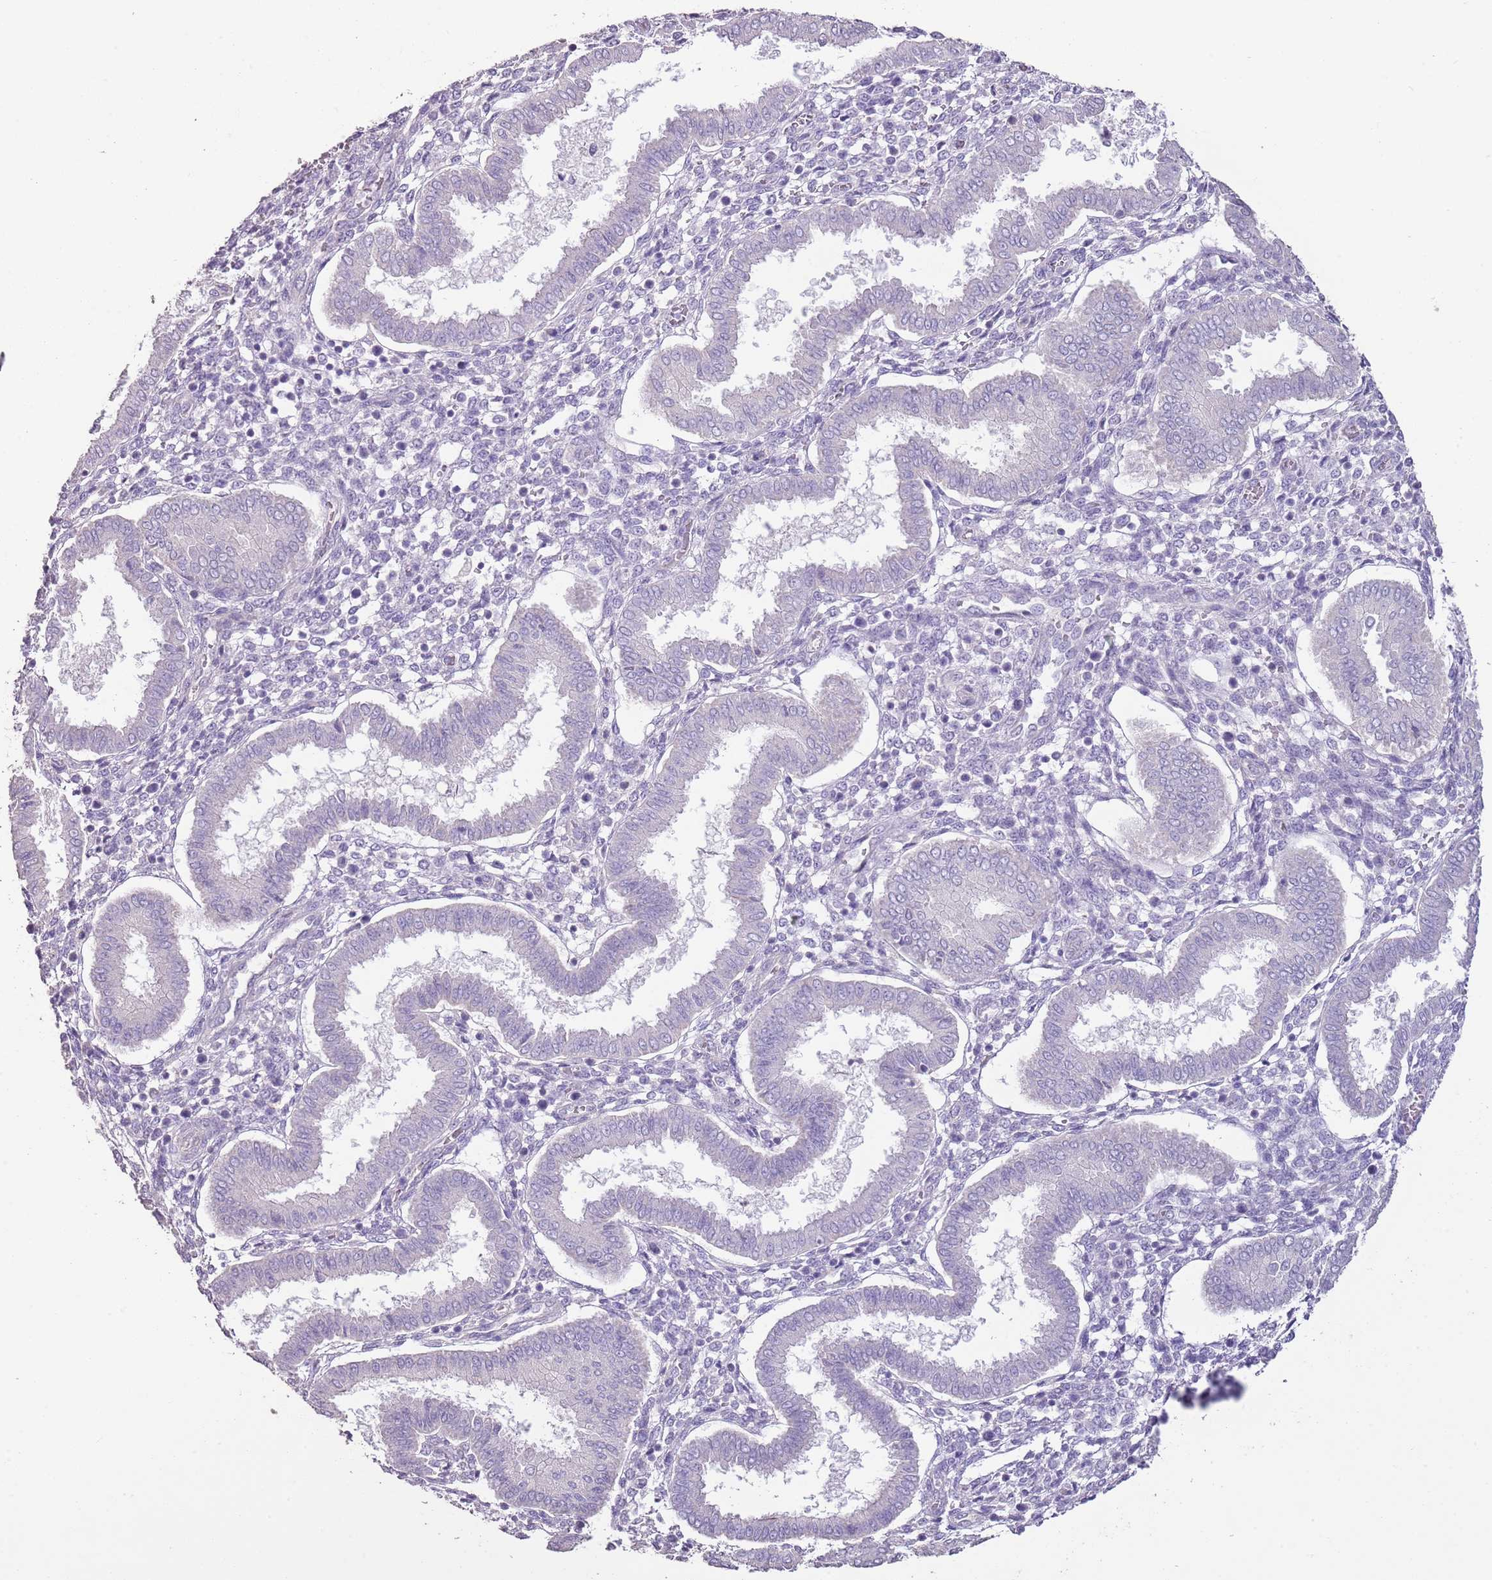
{"staining": {"intensity": "negative", "quantity": "none", "location": "none"}, "tissue": "endometrium", "cell_type": "Cells in endometrial stroma", "image_type": "normal", "snomed": [{"axis": "morphology", "description": "Normal tissue, NOS"}, {"axis": "topography", "description": "Endometrium"}], "caption": "IHC of normal endometrium reveals no expression in cells in endometrial stroma. The staining was performed using DAB (3,3'-diaminobenzidine) to visualize the protein expression in brown, while the nuclei were stained in blue with hematoxylin (Magnification: 20x).", "gene": "BLOC1S2", "patient": {"sex": "female", "age": 24}}